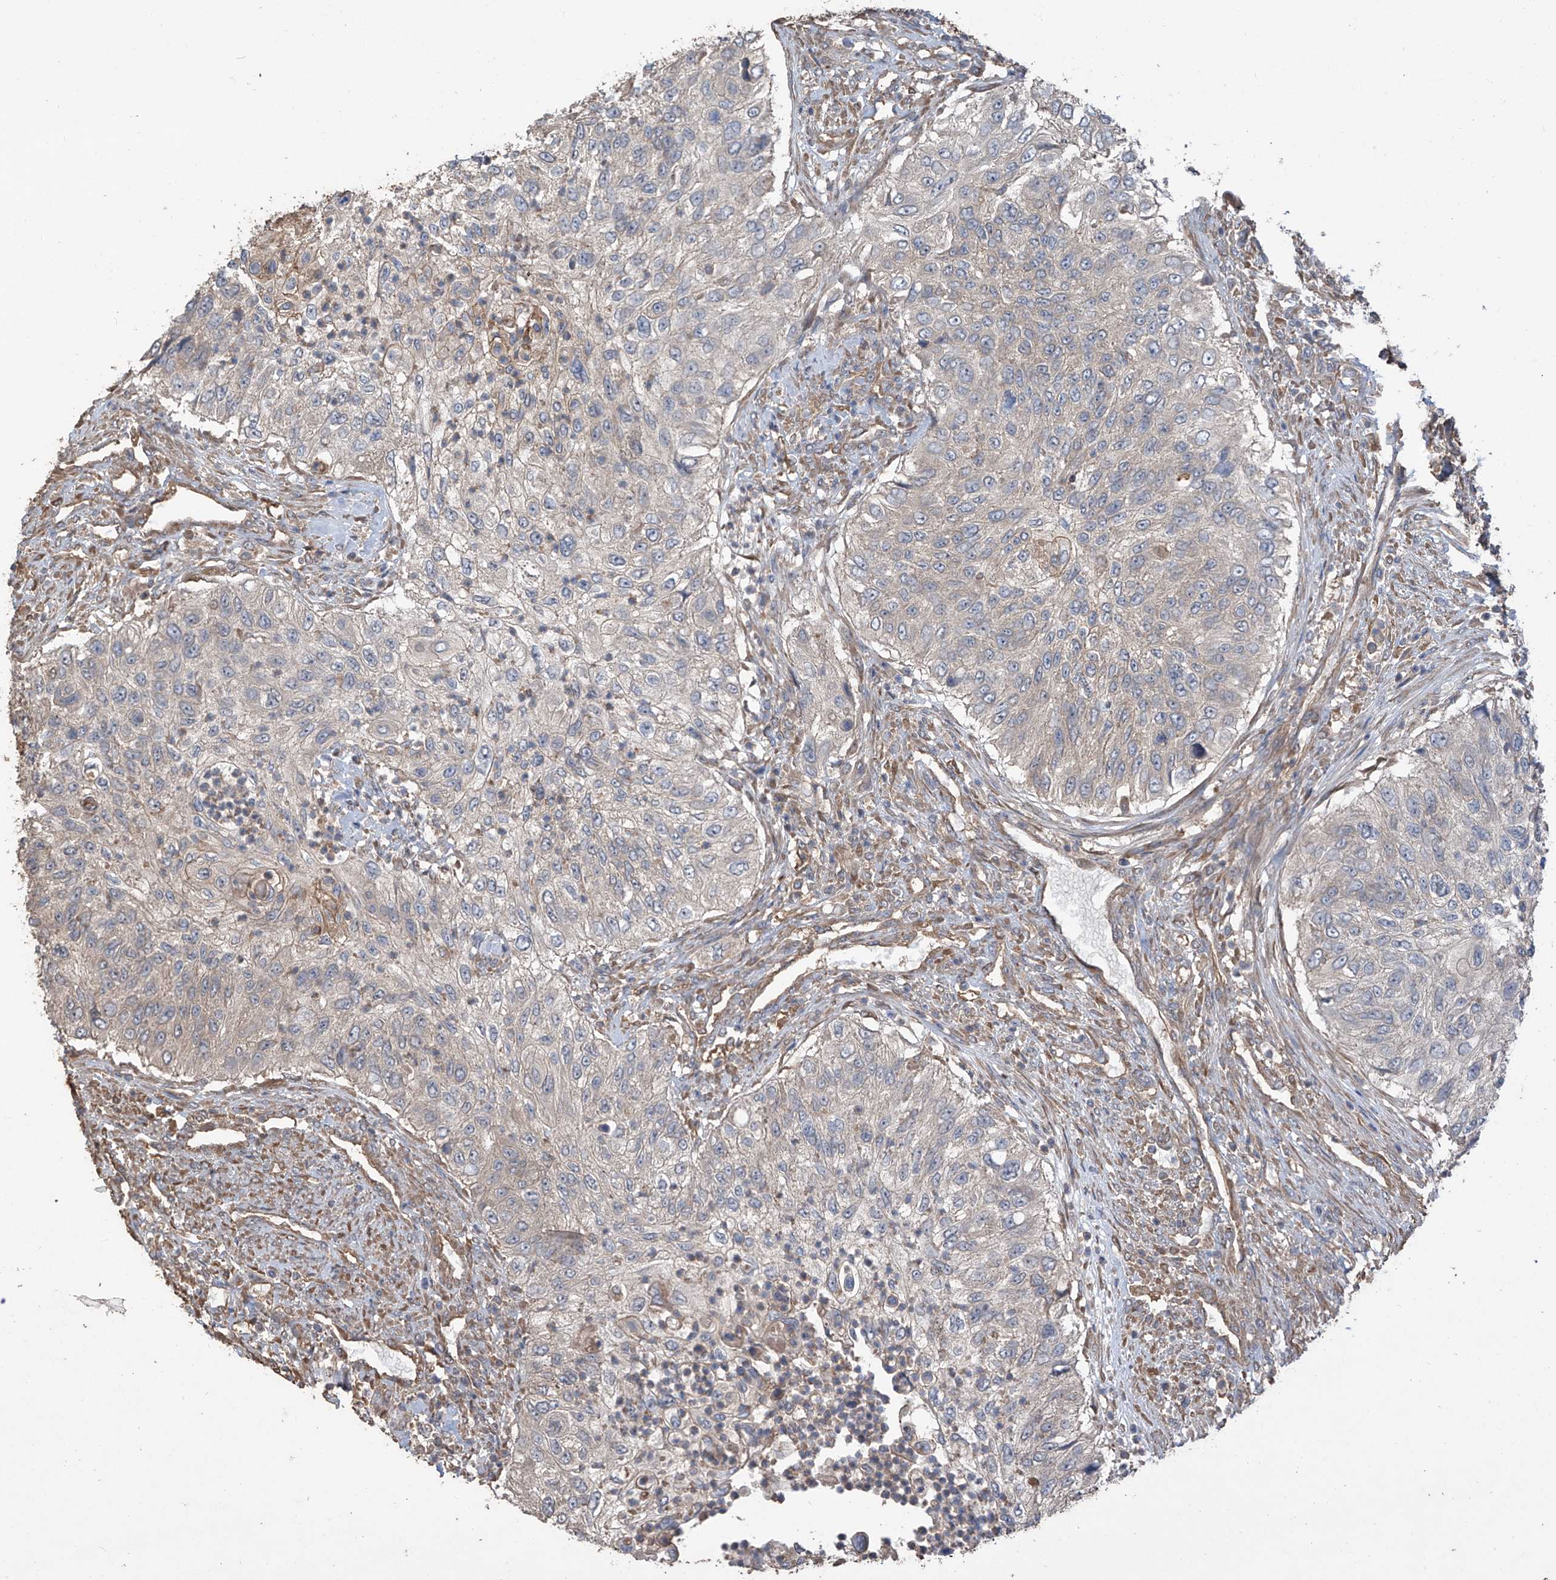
{"staining": {"intensity": "negative", "quantity": "none", "location": "none"}, "tissue": "urothelial cancer", "cell_type": "Tumor cells", "image_type": "cancer", "snomed": [{"axis": "morphology", "description": "Urothelial carcinoma, High grade"}, {"axis": "topography", "description": "Urinary bladder"}], "caption": "Immunohistochemical staining of high-grade urothelial carcinoma shows no significant positivity in tumor cells.", "gene": "AGBL5", "patient": {"sex": "female", "age": 60}}